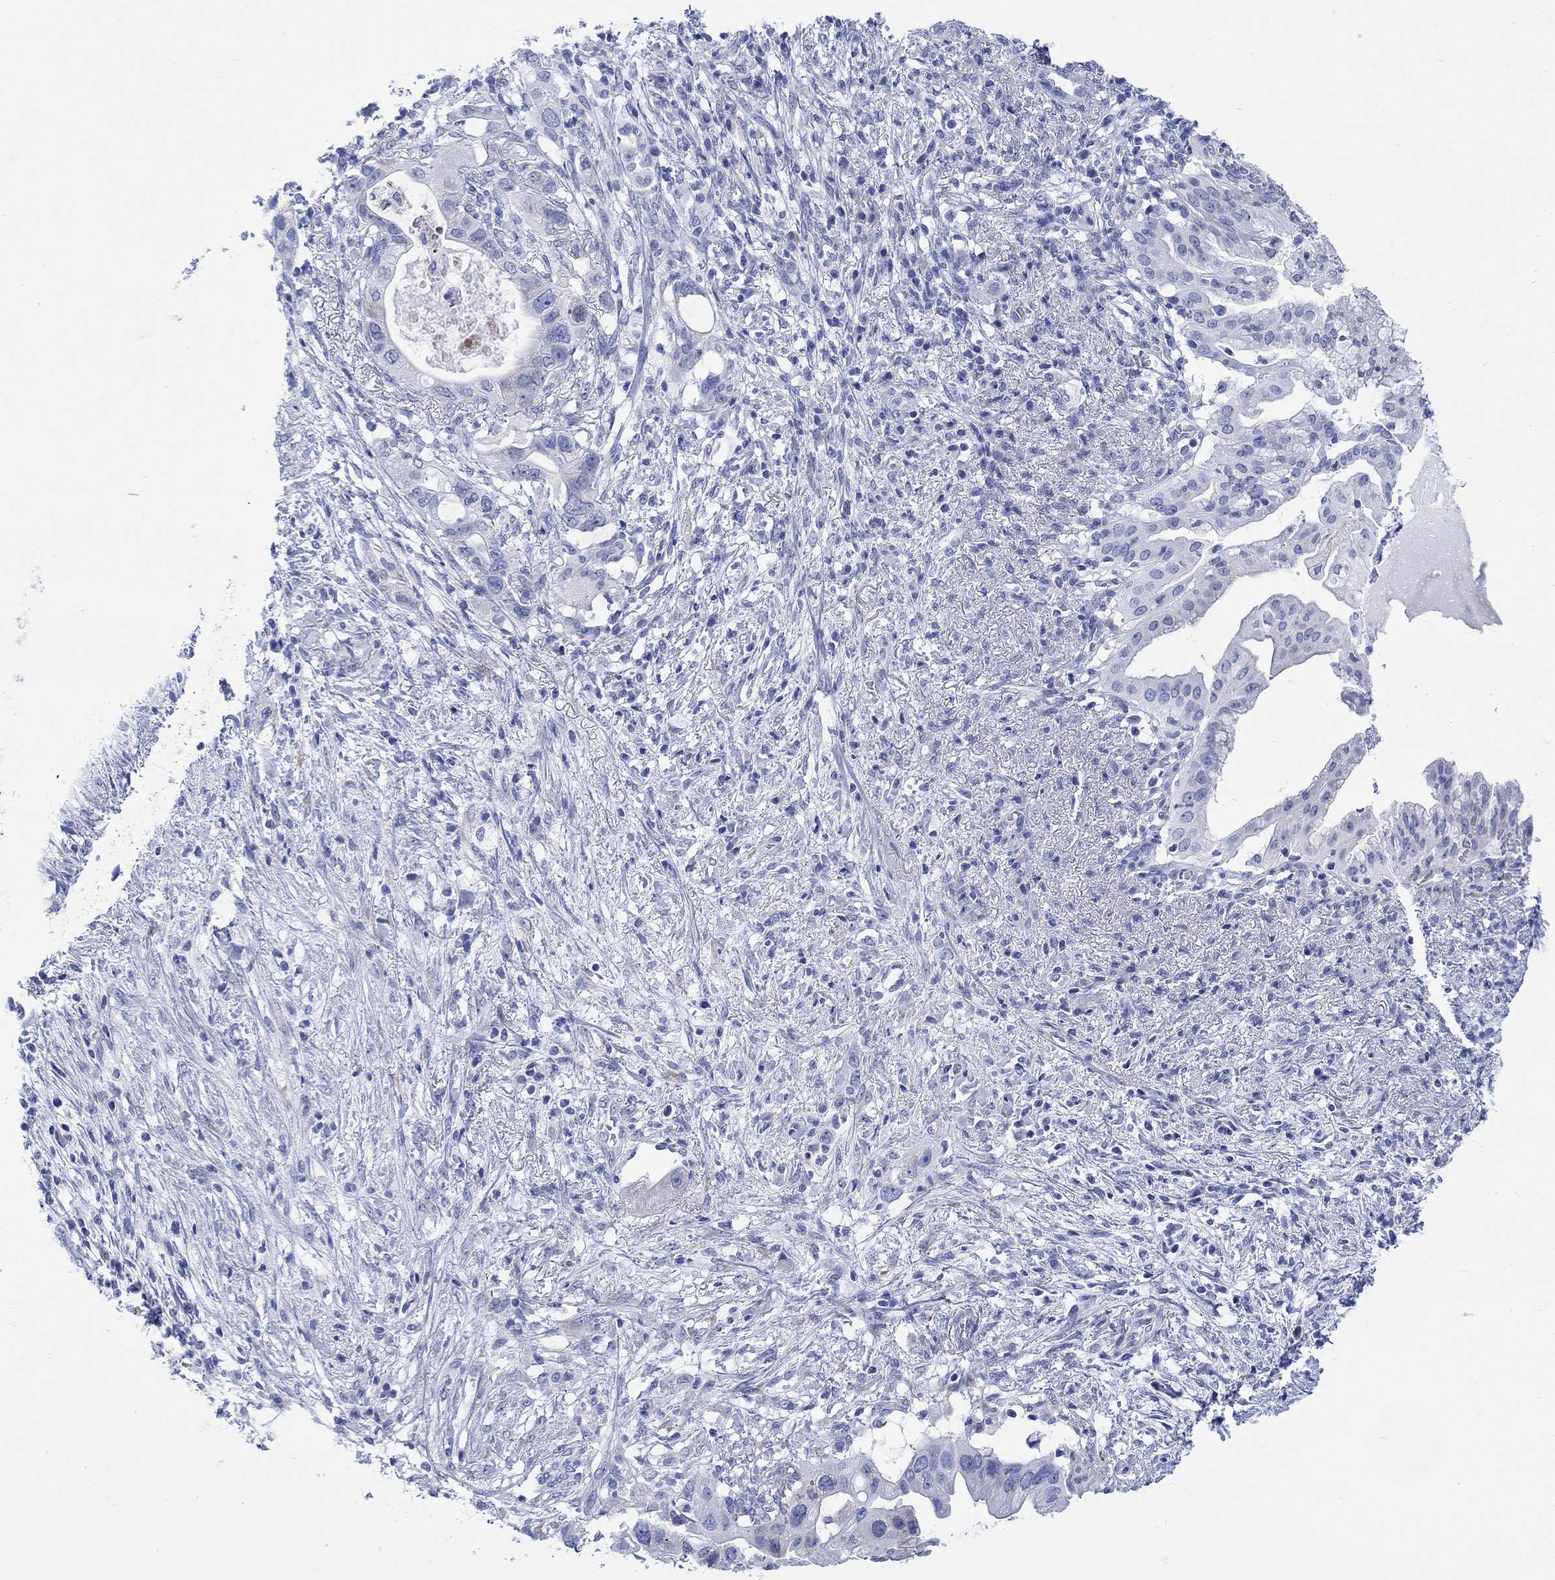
{"staining": {"intensity": "moderate", "quantity": "<25%", "location": "cytoplasmic/membranous"}, "tissue": "pancreatic cancer", "cell_type": "Tumor cells", "image_type": "cancer", "snomed": [{"axis": "morphology", "description": "Adenocarcinoma, NOS"}, {"axis": "topography", "description": "Pancreas"}], "caption": "This histopathology image shows IHC staining of pancreatic adenocarcinoma, with low moderate cytoplasmic/membranous staining in about <25% of tumor cells.", "gene": "MYL1", "patient": {"sex": "female", "age": 72}}